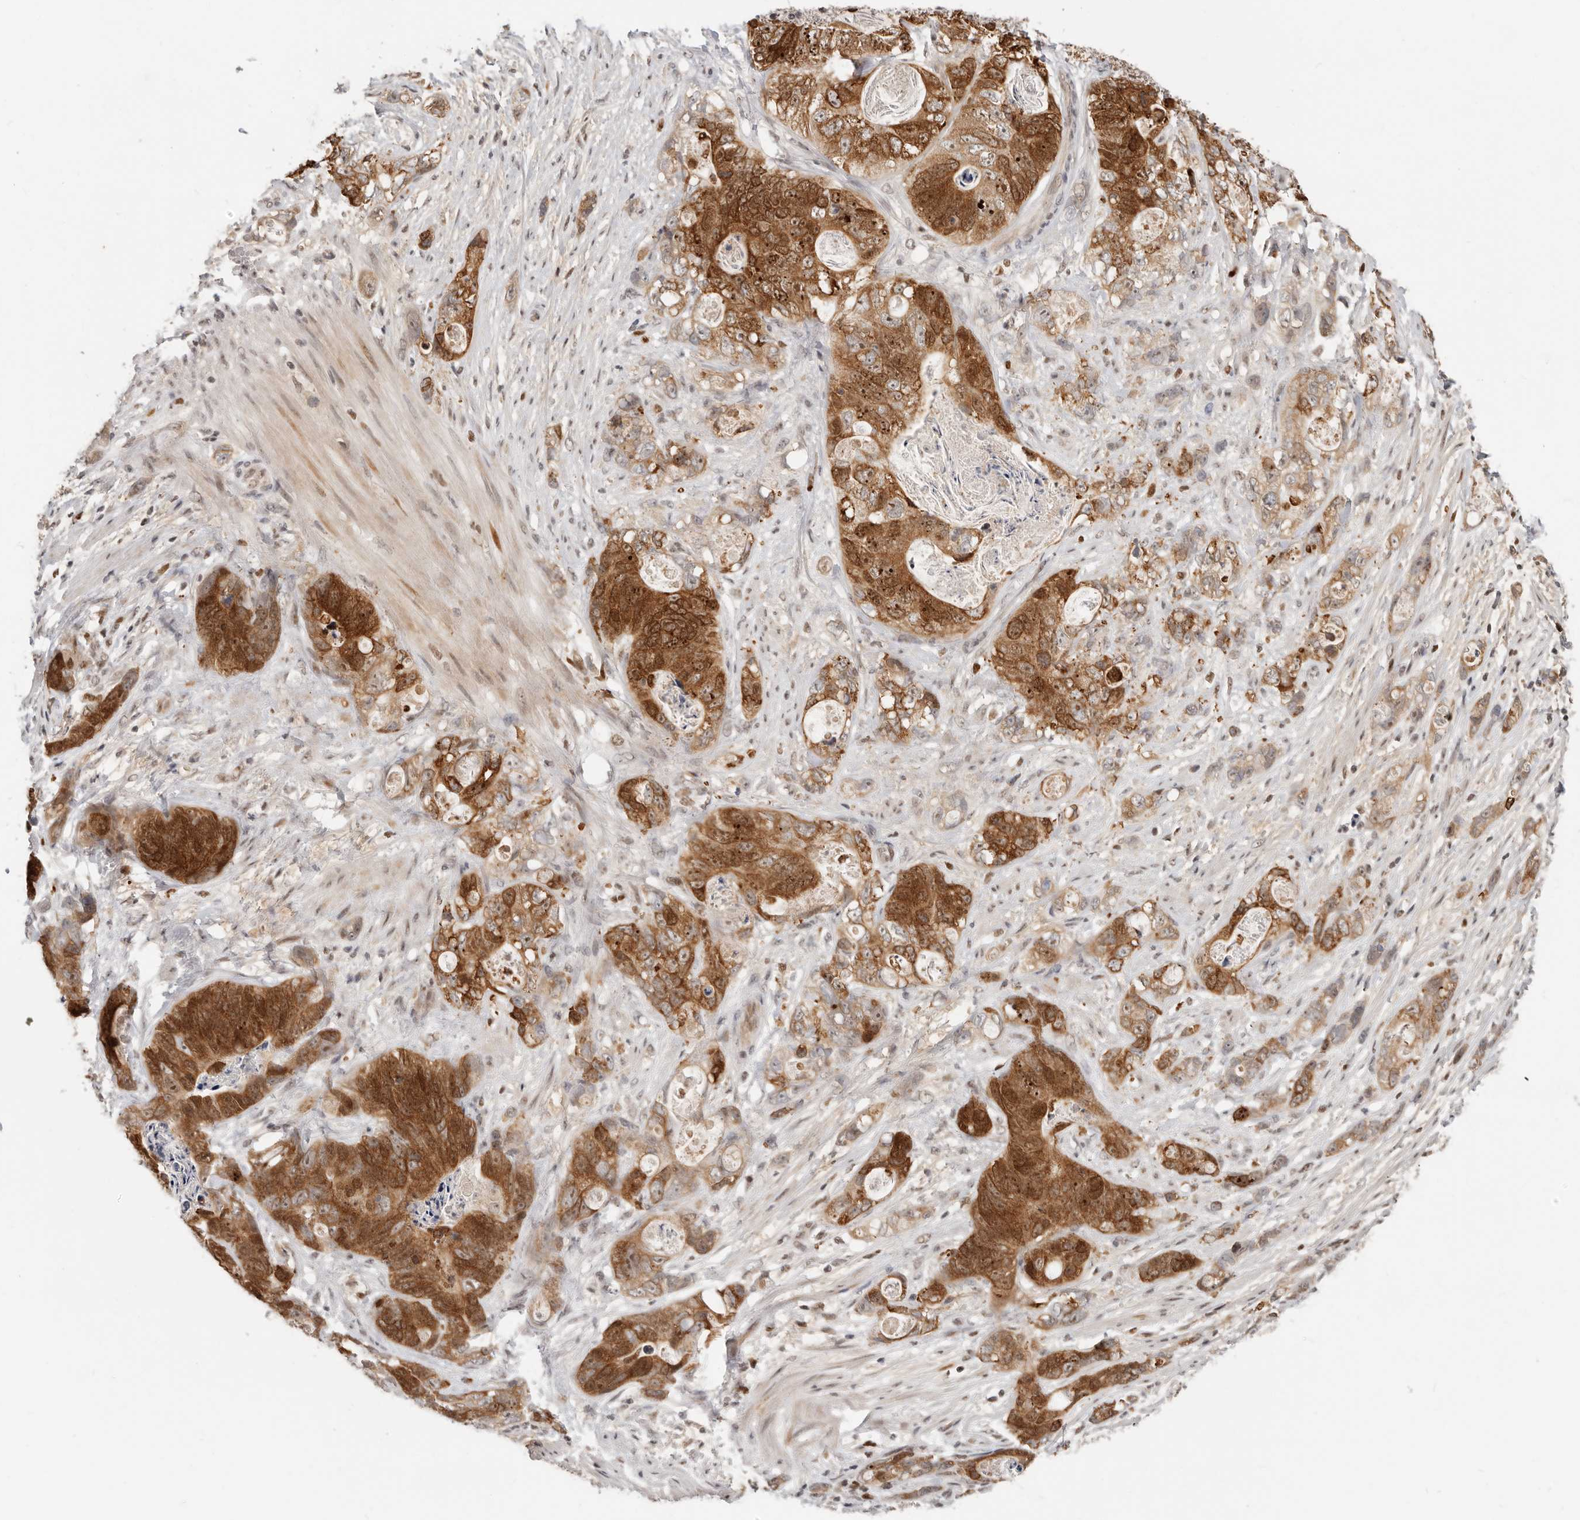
{"staining": {"intensity": "strong", "quantity": ">75%", "location": "cytoplasmic/membranous,nuclear"}, "tissue": "stomach cancer", "cell_type": "Tumor cells", "image_type": "cancer", "snomed": [{"axis": "morphology", "description": "Normal tissue, NOS"}, {"axis": "morphology", "description": "Adenocarcinoma, NOS"}, {"axis": "topography", "description": "Stomach"}], "caption": "Immunohistochemistry of adenocarcinoma (stomach) reveals high levels of strong cytoplasmic/membranous and nuclear staining in approximately >75% of tumor cells. (DAB IHC with brightfield microscopy, high magnification).", "gene": "RFC2", "patient": {"sex": "female", "age": 89}}